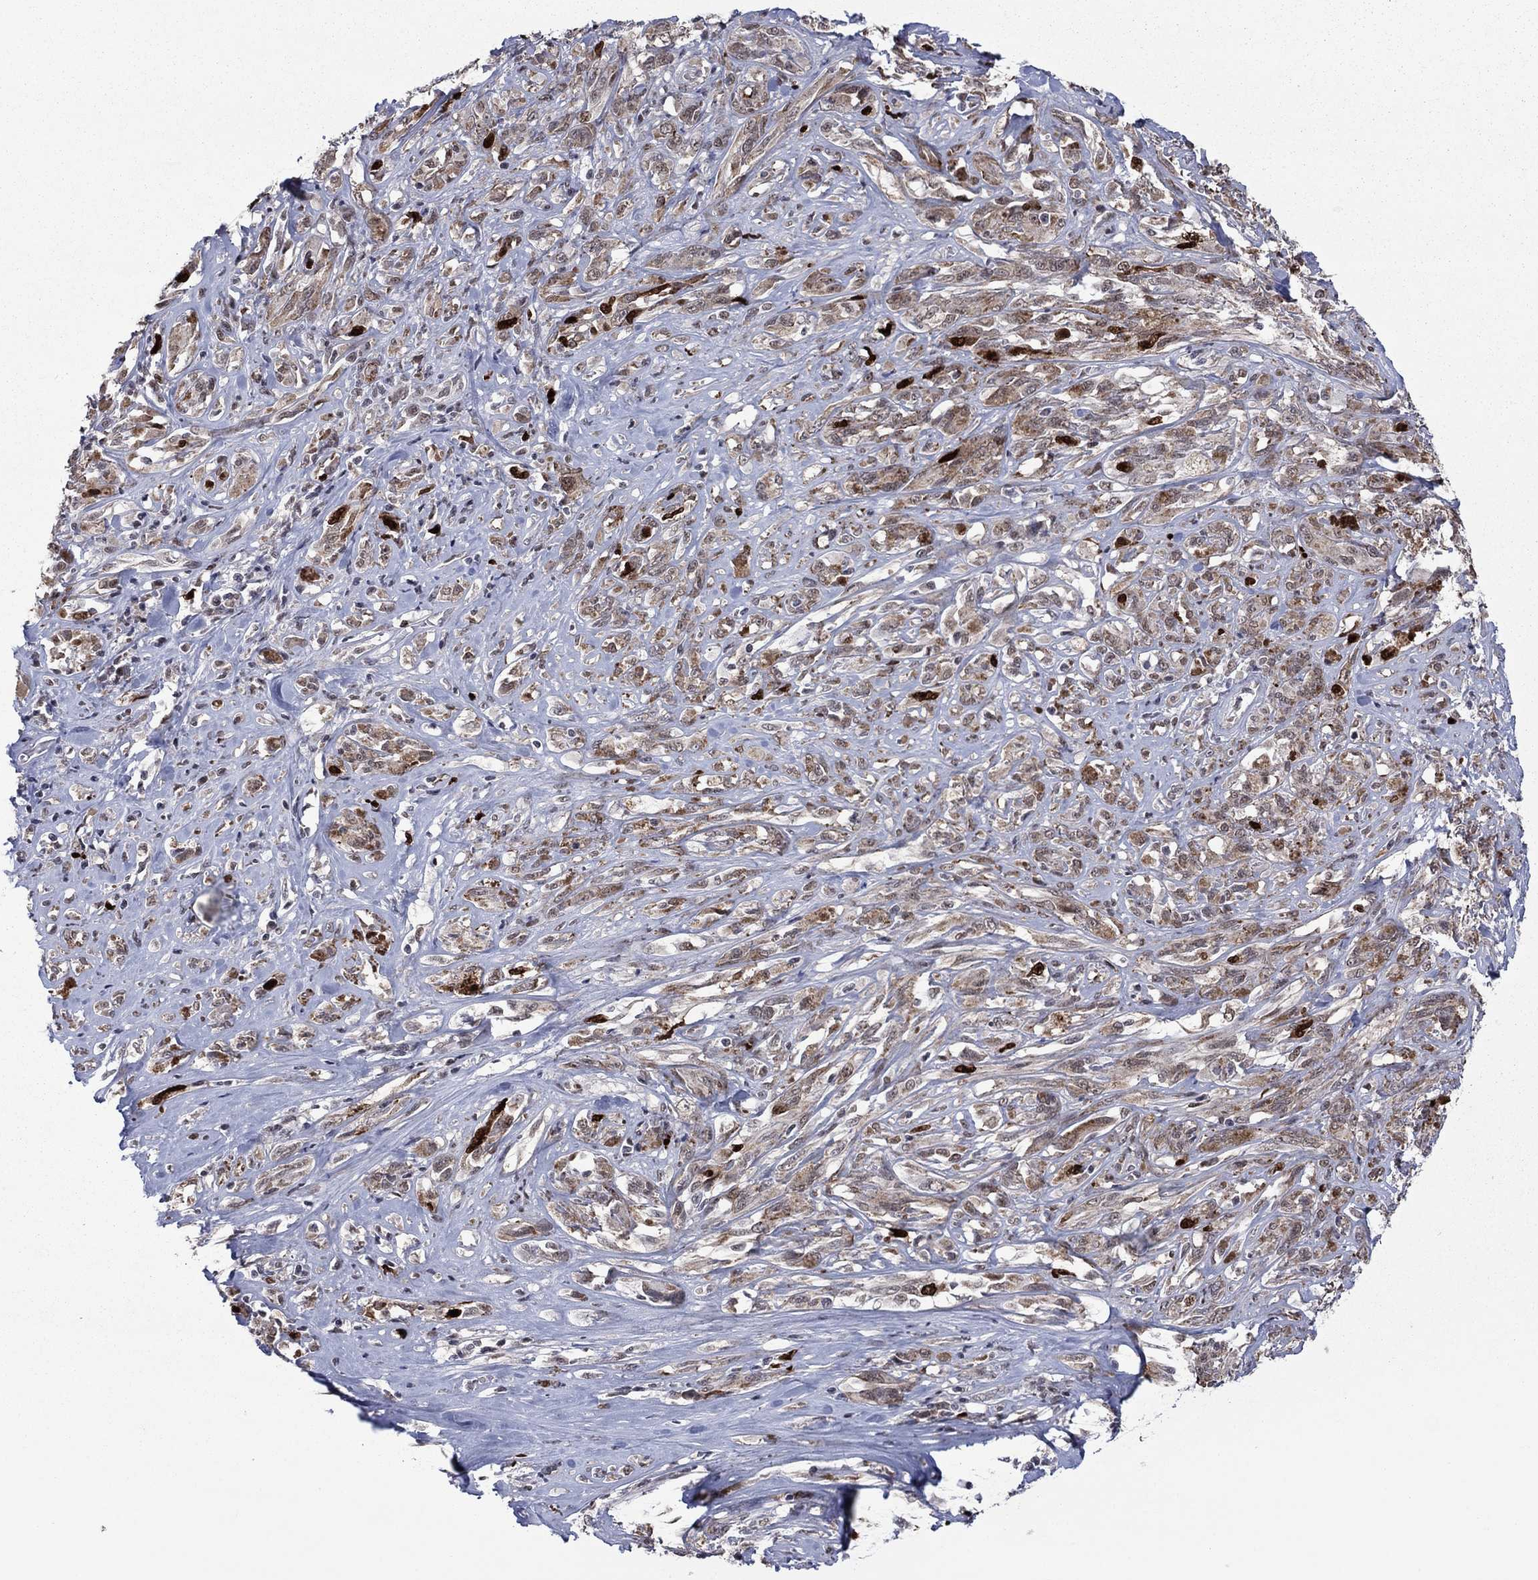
{"staining": {"intensity": "strong", "quantity": "25%-75%", "location": "nuclear"}, "tissue": "melanoma", "cell_type": "Tumor cells", "image_type": "cancer", "snomed": [{"axis": "morphology", "description": "Malignant melanoma, NOS"}, {"axis": "topography", "description": "Skin"}], "caption": "There is high levels of strong nuclear expression in tumor cells of melanoma, as demonstrated by immunohistochemical staining (brown color).", "gene": "CDCA5", "patient": {"sex": "female", "age": 91}}